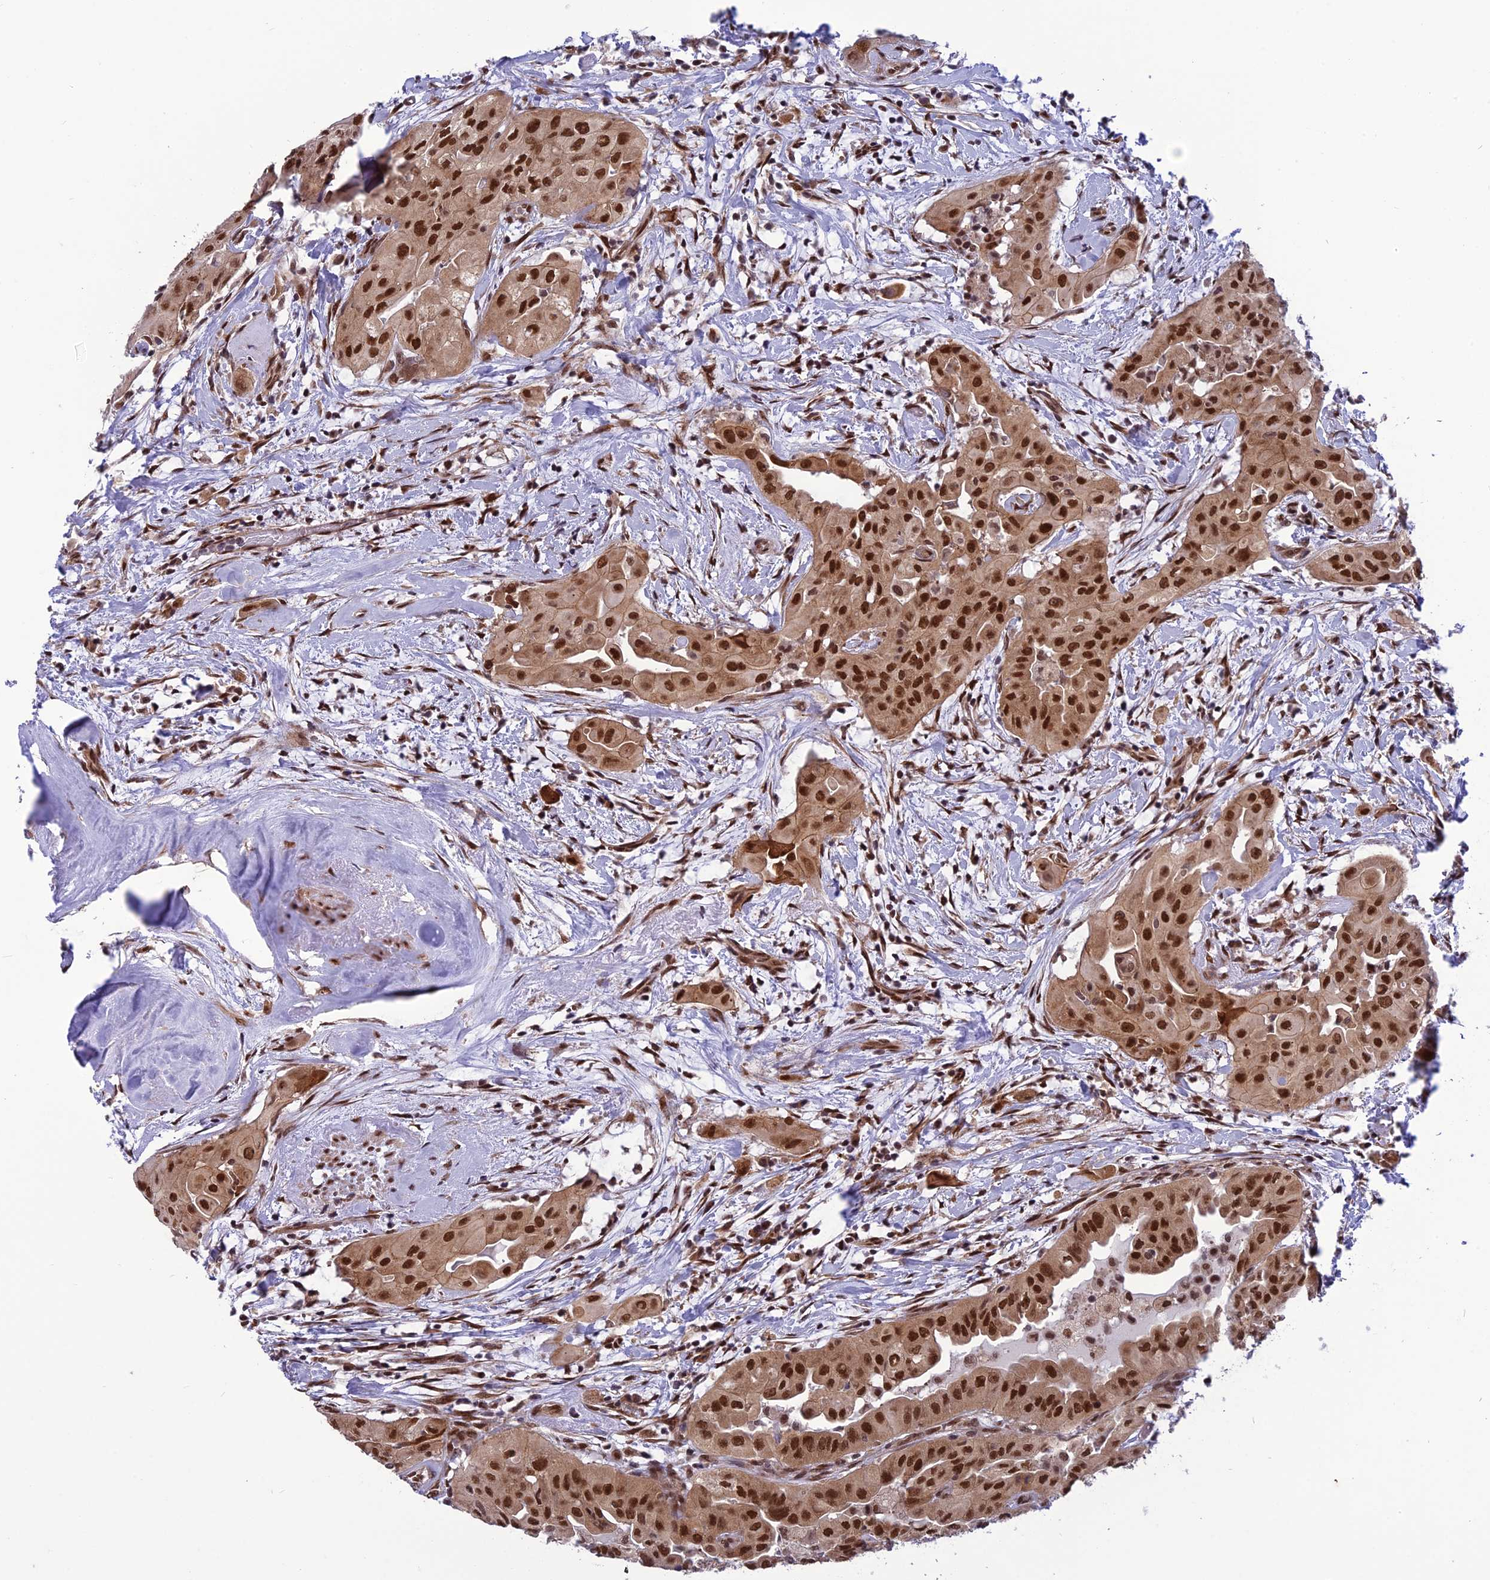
{"staining": {"intensity": "strong", "quantity": ">75%", "location": "nuclear"}, "tissue": "thyroid cancer", "cell_type": "Tumor cells", "image_type": "cancer", "snomed": [{"axis": "morphology", "description": "Papillary adenocarcinoma, NOS"}, {"axis": "topography", "description": "Thyroid gland"}], "caption": "Immunohistochemistry (IHC) photomicrograph of neoplastic tissue: thyroid papillary adenocarcinoma stained using immunohistochemistry (IHC) reveals high levels of strong protein expression localized specifically in the nuclear of tumor cells, appearing as a nuclear brown color.", "gene": "RTRAF", "patient": {"sex": "female", "age": 59}}